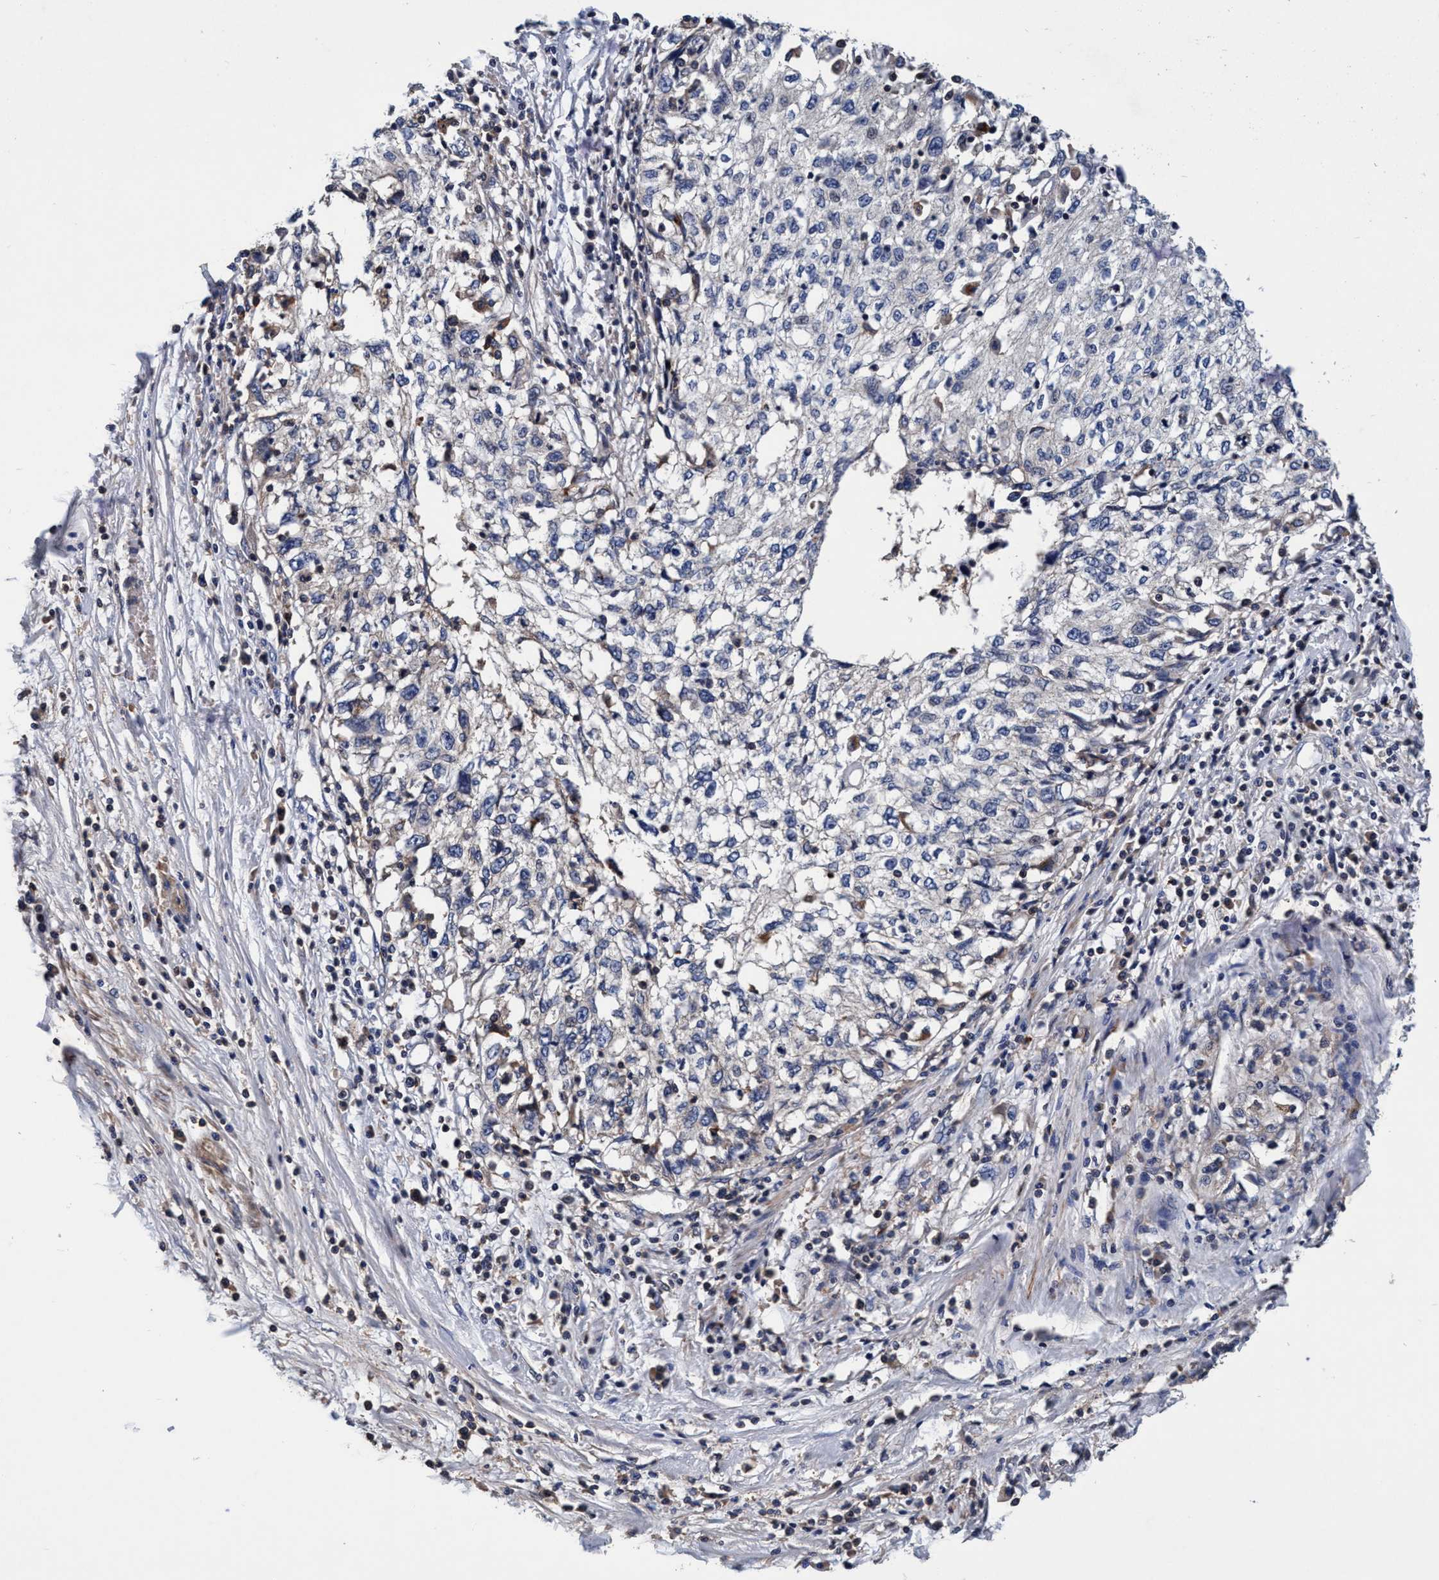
{"staining": {"intensity": "negative", "quantity": "none", "location": "none"}, "tissue": "cervical cancer", "cell_type": "Tumor cells", "image_type": "cancer", "snomed": [{"axis": "morphology", "description": "Squamous cell carcinoma, NOS"}, {"axis": "topography", "description": "Cervix"}], "caption": "Tumor cells are negative for brown protein staining in cervical squamous cell carcinoma.", "gene": "RNF208", "patient": {"sex": "female", "age": 57}}